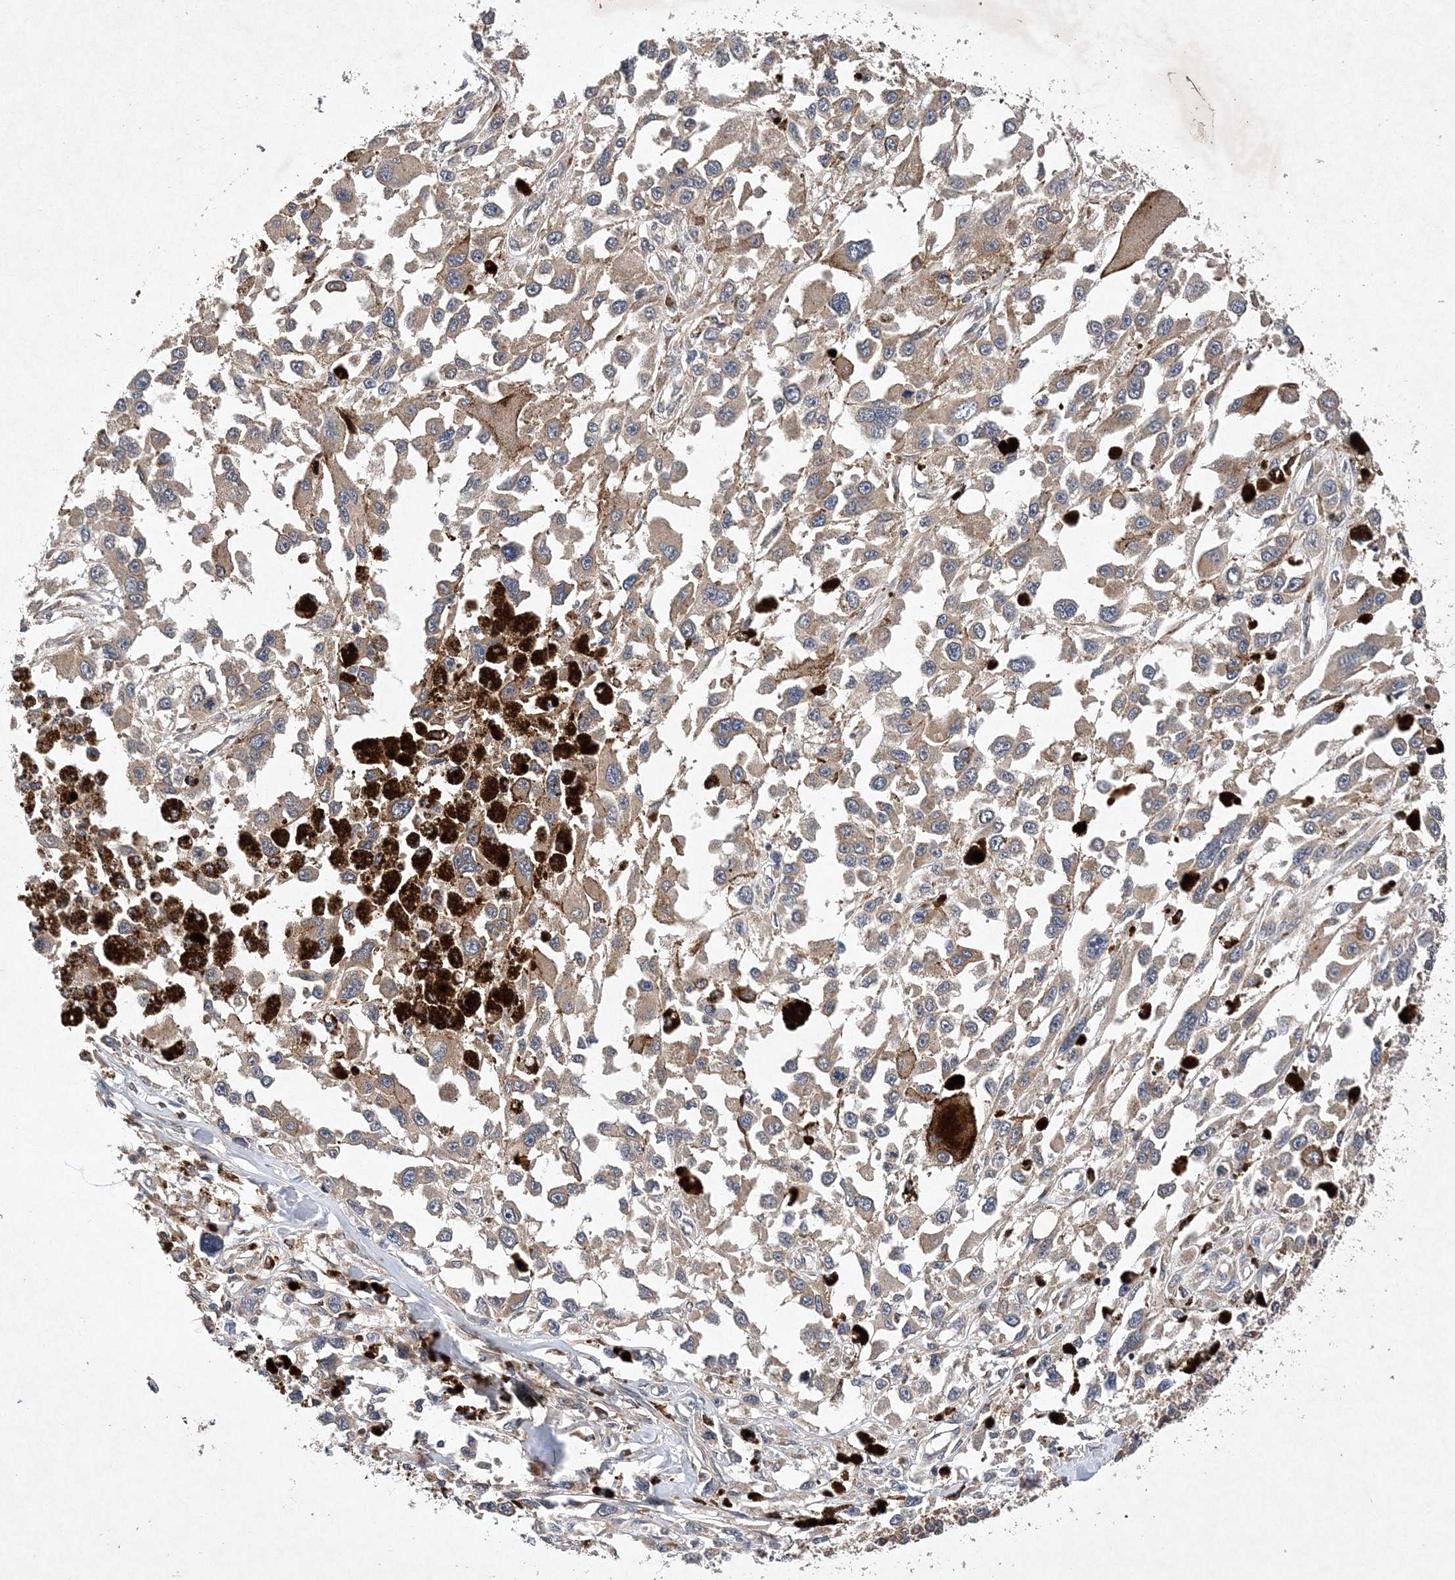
{"staining": {"intensity": "weak", "quantity": "<25%", "location": "cytoplasmic/membranous"}, "tissue": "melanoma", "cell_type": "Tumor cells", "image_type": "cancer", "snomed": [{"axis": "morphology", "description": "Malignant melanoma, Metastatic site"}, {"axis": "topography", "description": "Lymph node"}], "caption": "Protein analysis of malignant melanoma (metastatic site) shows no significant positivity in tumor cells. The staining was performed using DAB to visualize the protein expression in brown, while the nuclei were stained in blue with hematoxylin (Magnification: 20x).", "gene": "PROSER1", "patient": {"sex": "male", "age": 59}}